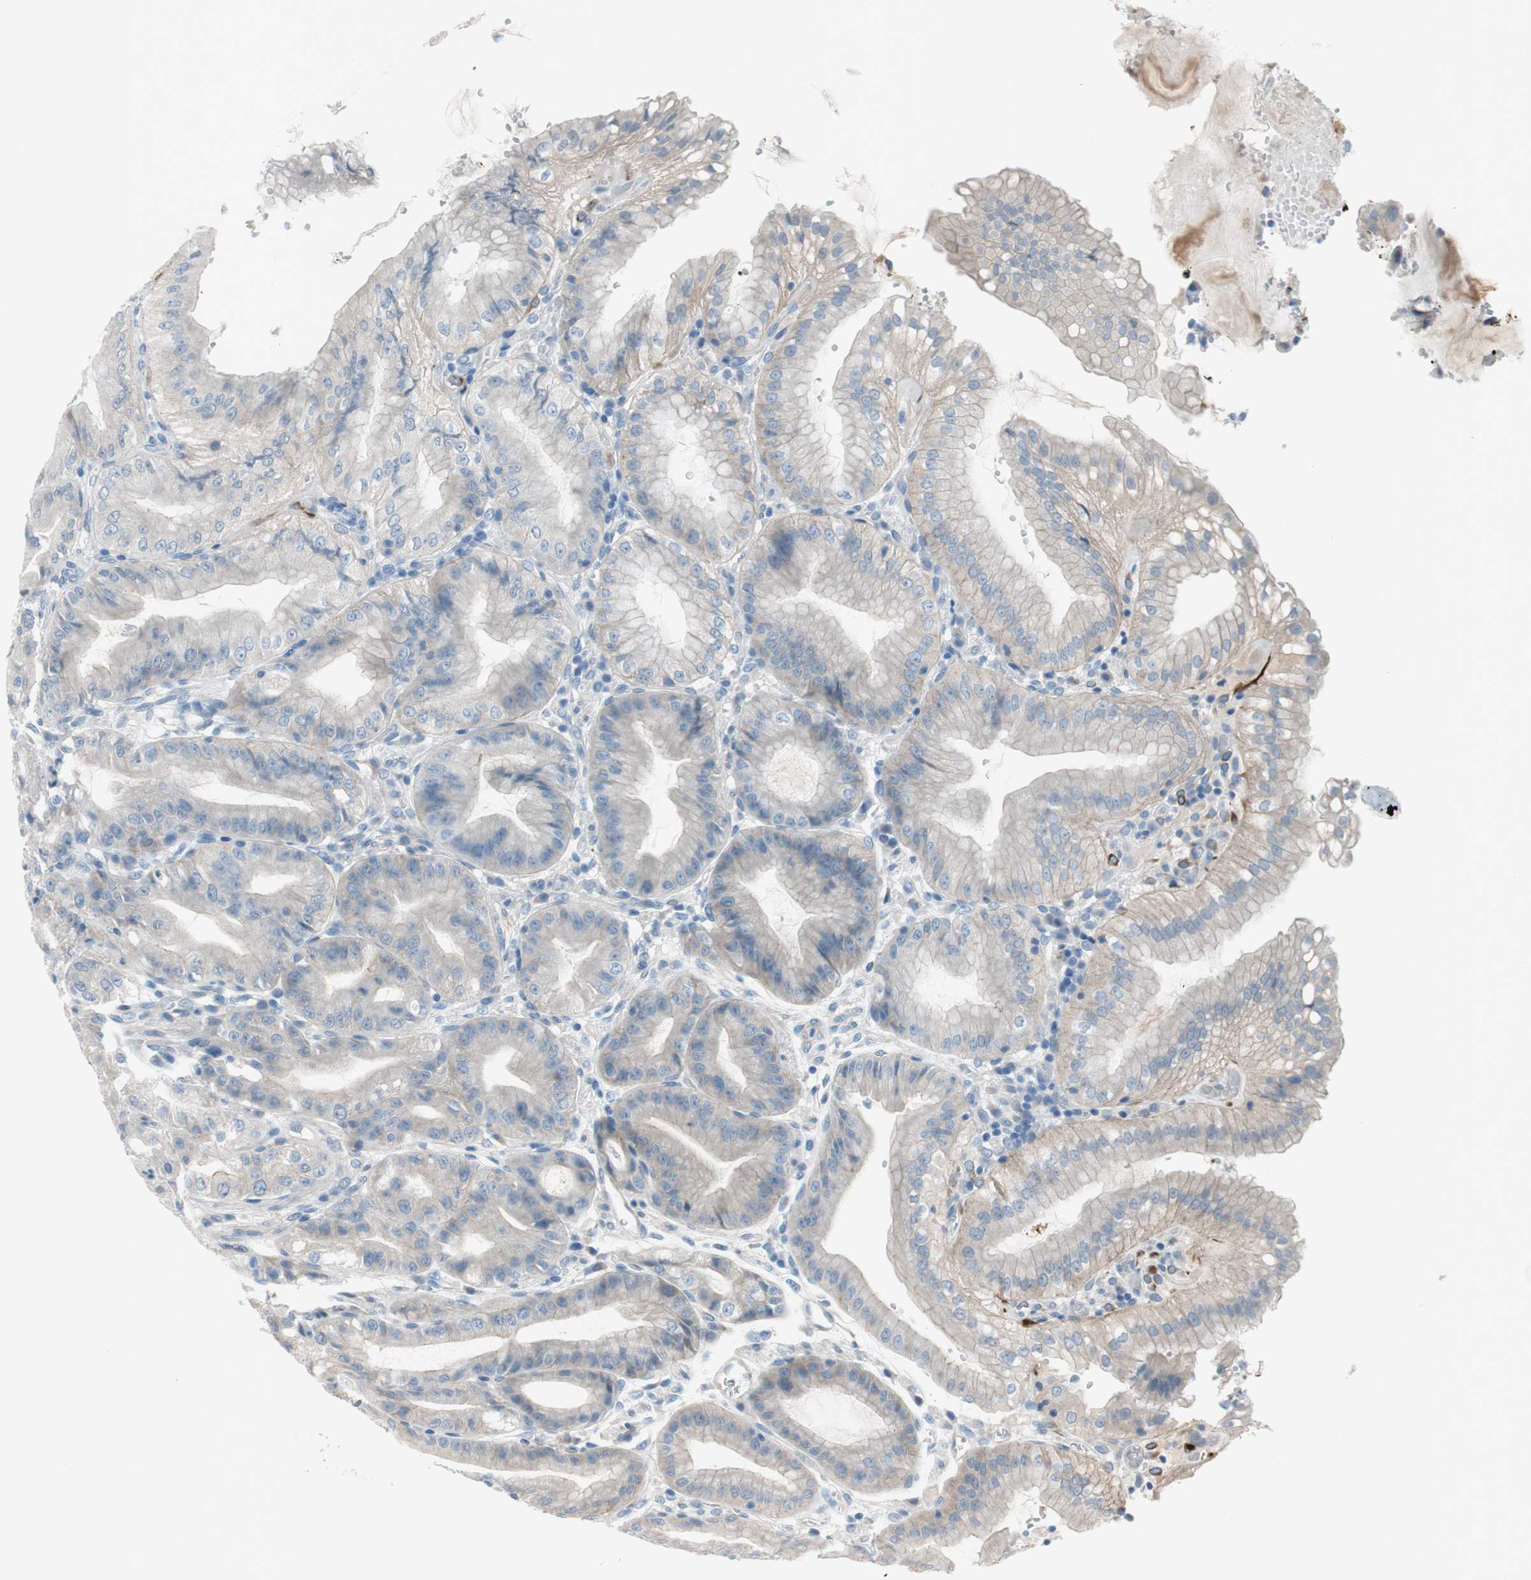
{"staining": {"intensity": "moderate", "quantity": "<25%", "location": "cytoplasmic/membranous"}, "tissue": "stomach", "cell_type": "Glandular cells", "image_type": "normal", "snomed": [{"axis": "morphology", "description": "Normal tissue, NOS"}, {"axis": "topography", "description": "Stomach, lower"}], "caption": "The photomicrograph demonstrates a brown stain indicating the presence of a protein in the cytoplasmic/membranous of glandular cells in stomach. The staining was performed using DAB (3,3'-diaminobenzidine) to visualize the protein expression in brown, while the nuclei were stained in blue with hematoxylin (Magnification: 20x).", "gene": "PRRG4", "patient": {"sex": "male", "age": 71}}